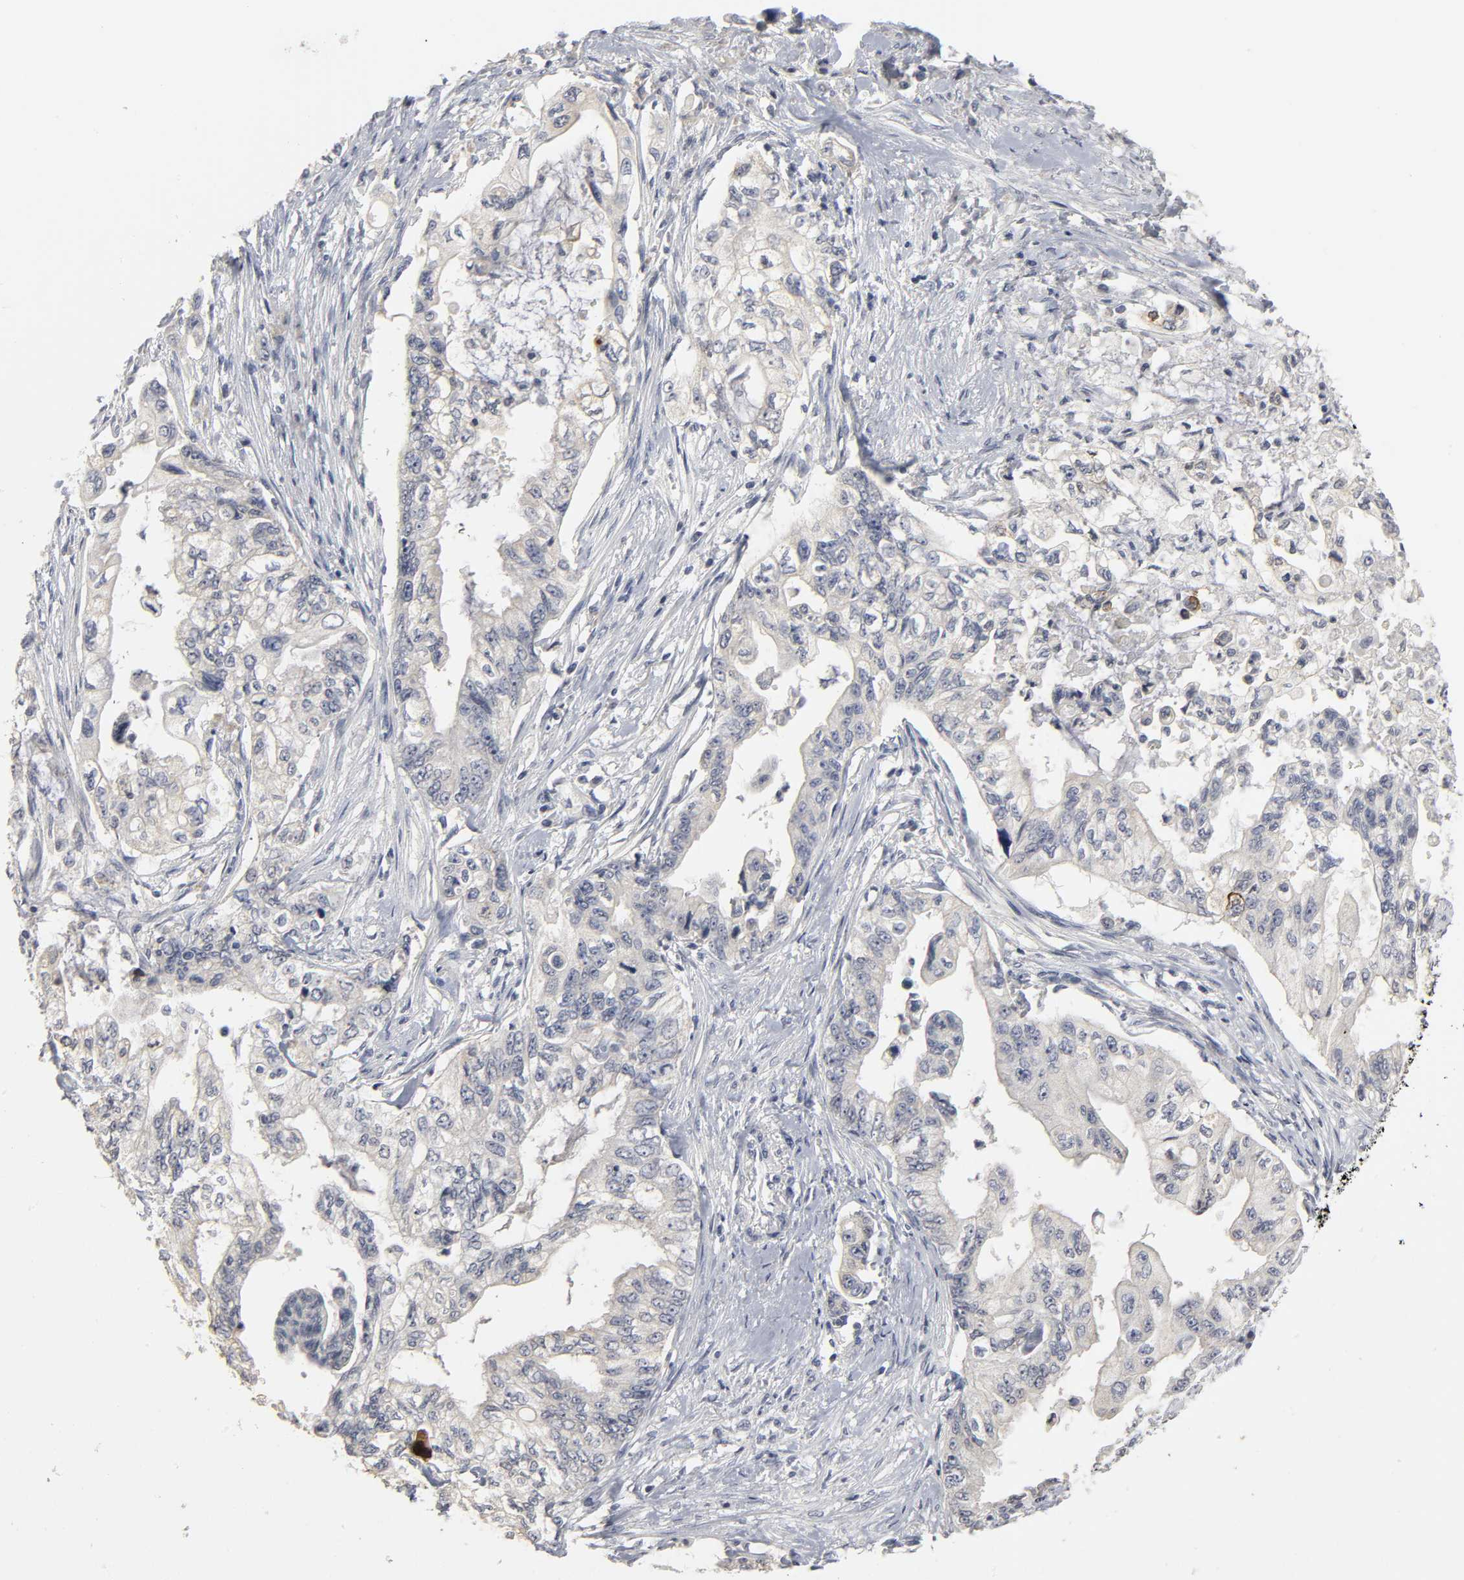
{"staining": {"intensity": "negative", "quantity": "none", "location": "none"}, "tissue": "pancreatic cancer", "cell_type": "Tumor cells", "image_type": "cancer", "snomed": [{"axis": "morphology", "description": "Normal tissue, NOS"}, {"axis": "topography", "description": "Pancreas"}], "caption": "Micrograph shows no significant protein staining in tumor cells of pancreatic cancer.", "gene": "TCAP", "patient": {"sex": "male", "age": 42}}